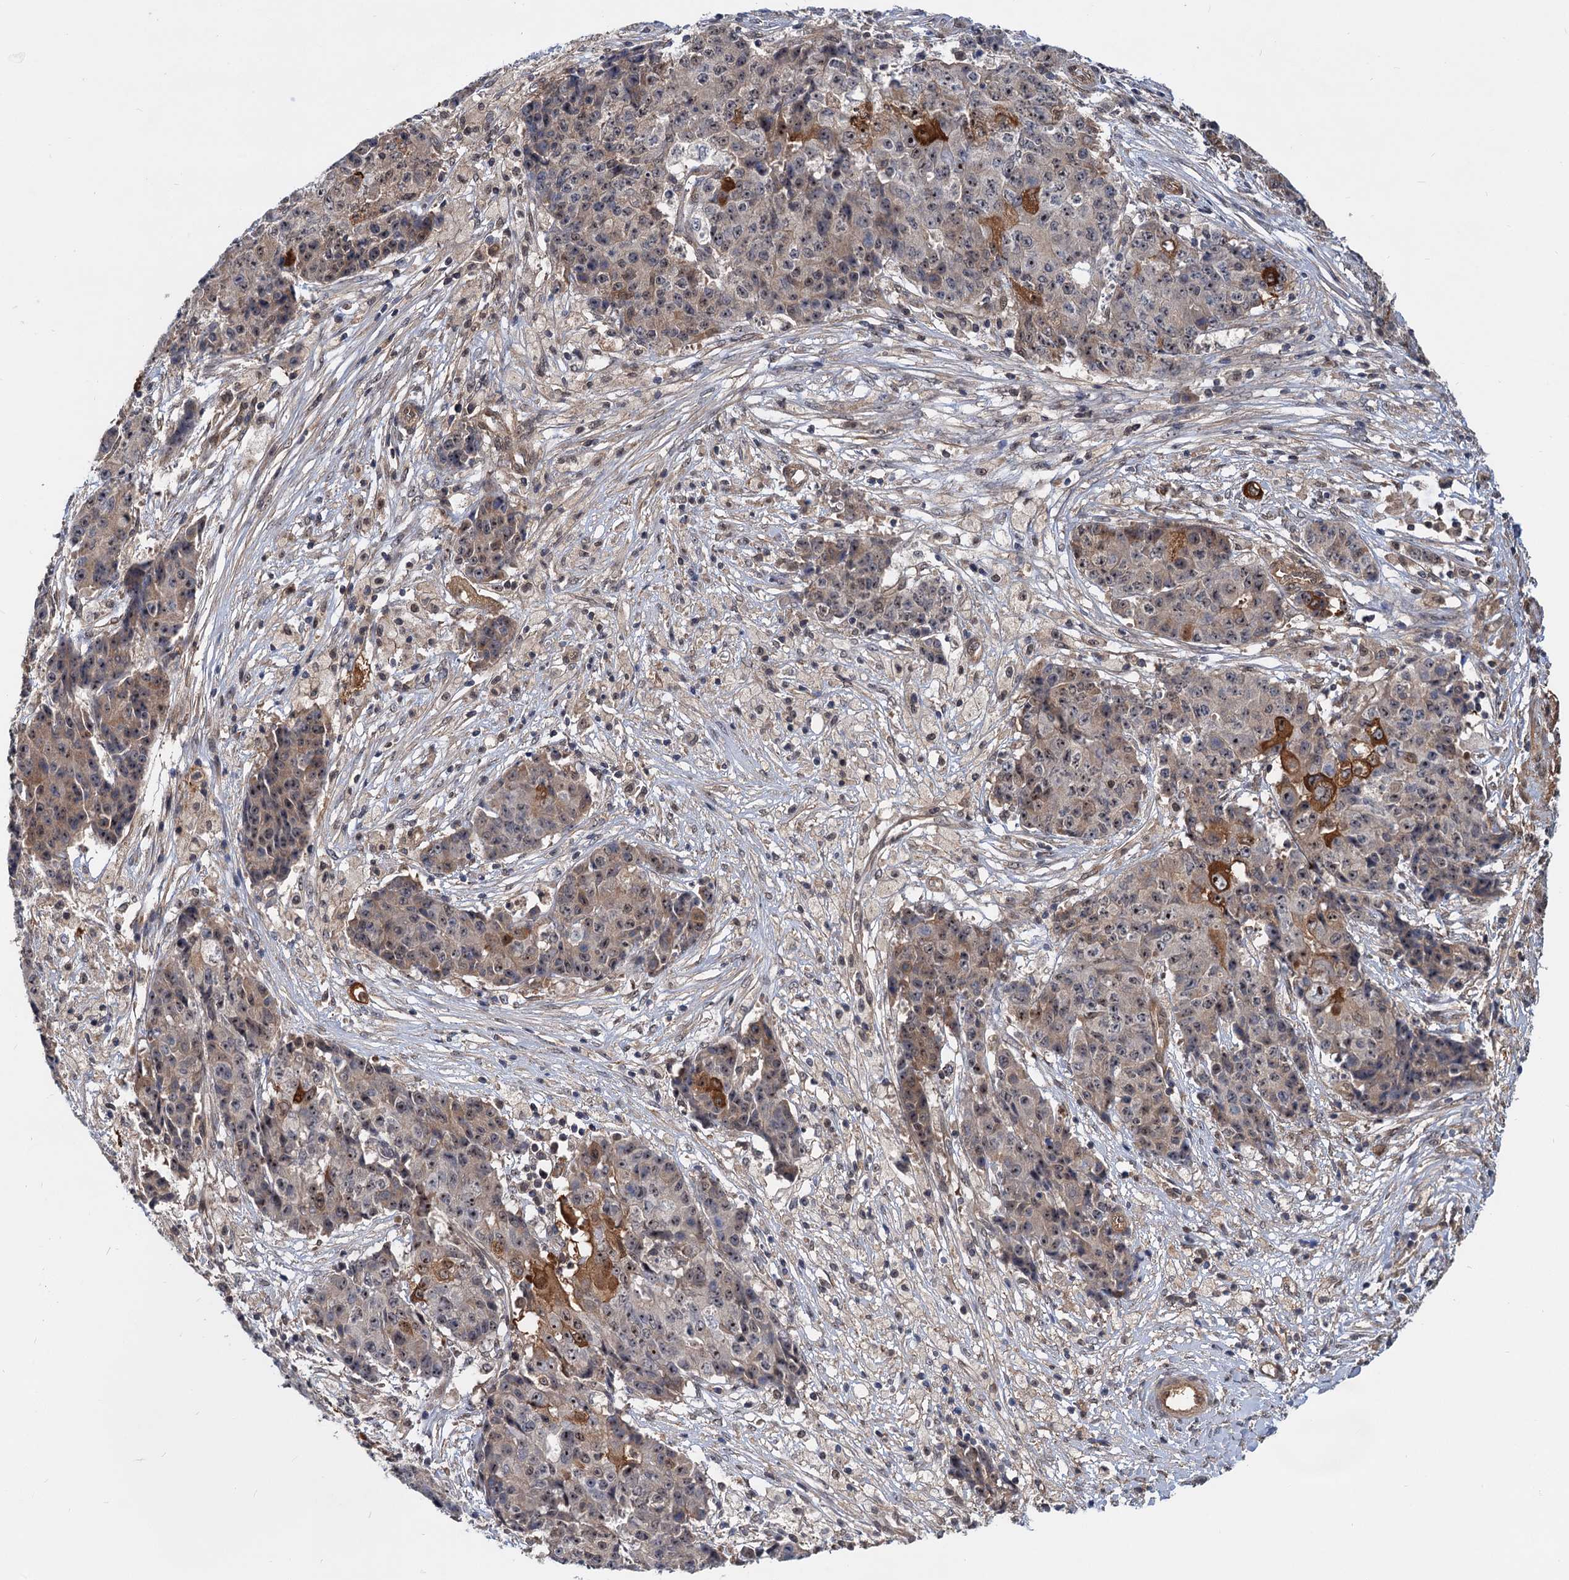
{"staining": {"intensity": "moderate", "quantity": "<25%", "location": "cytoplasmic/membranous,nuclear"}, "tissue": "ovarian cancer", "cell_type": "Tumor cells", "image_type": "cancer", "snomed": [{"axis": "morphology", "description": "Carcinoma, endometroid"}, {"axis": "topography", "description": "Ovary"}], "caption": "This photomicrograph reveals ovarian cancer stained with IHC to label a protein in brown. The cytoplasmic/membranous and nuclear of tumor cells show moderate positivity for the protein. Nuclei are counter-stained blue.", "gene": "SNX15", "patient": {"sex": "female", "age": 42}}